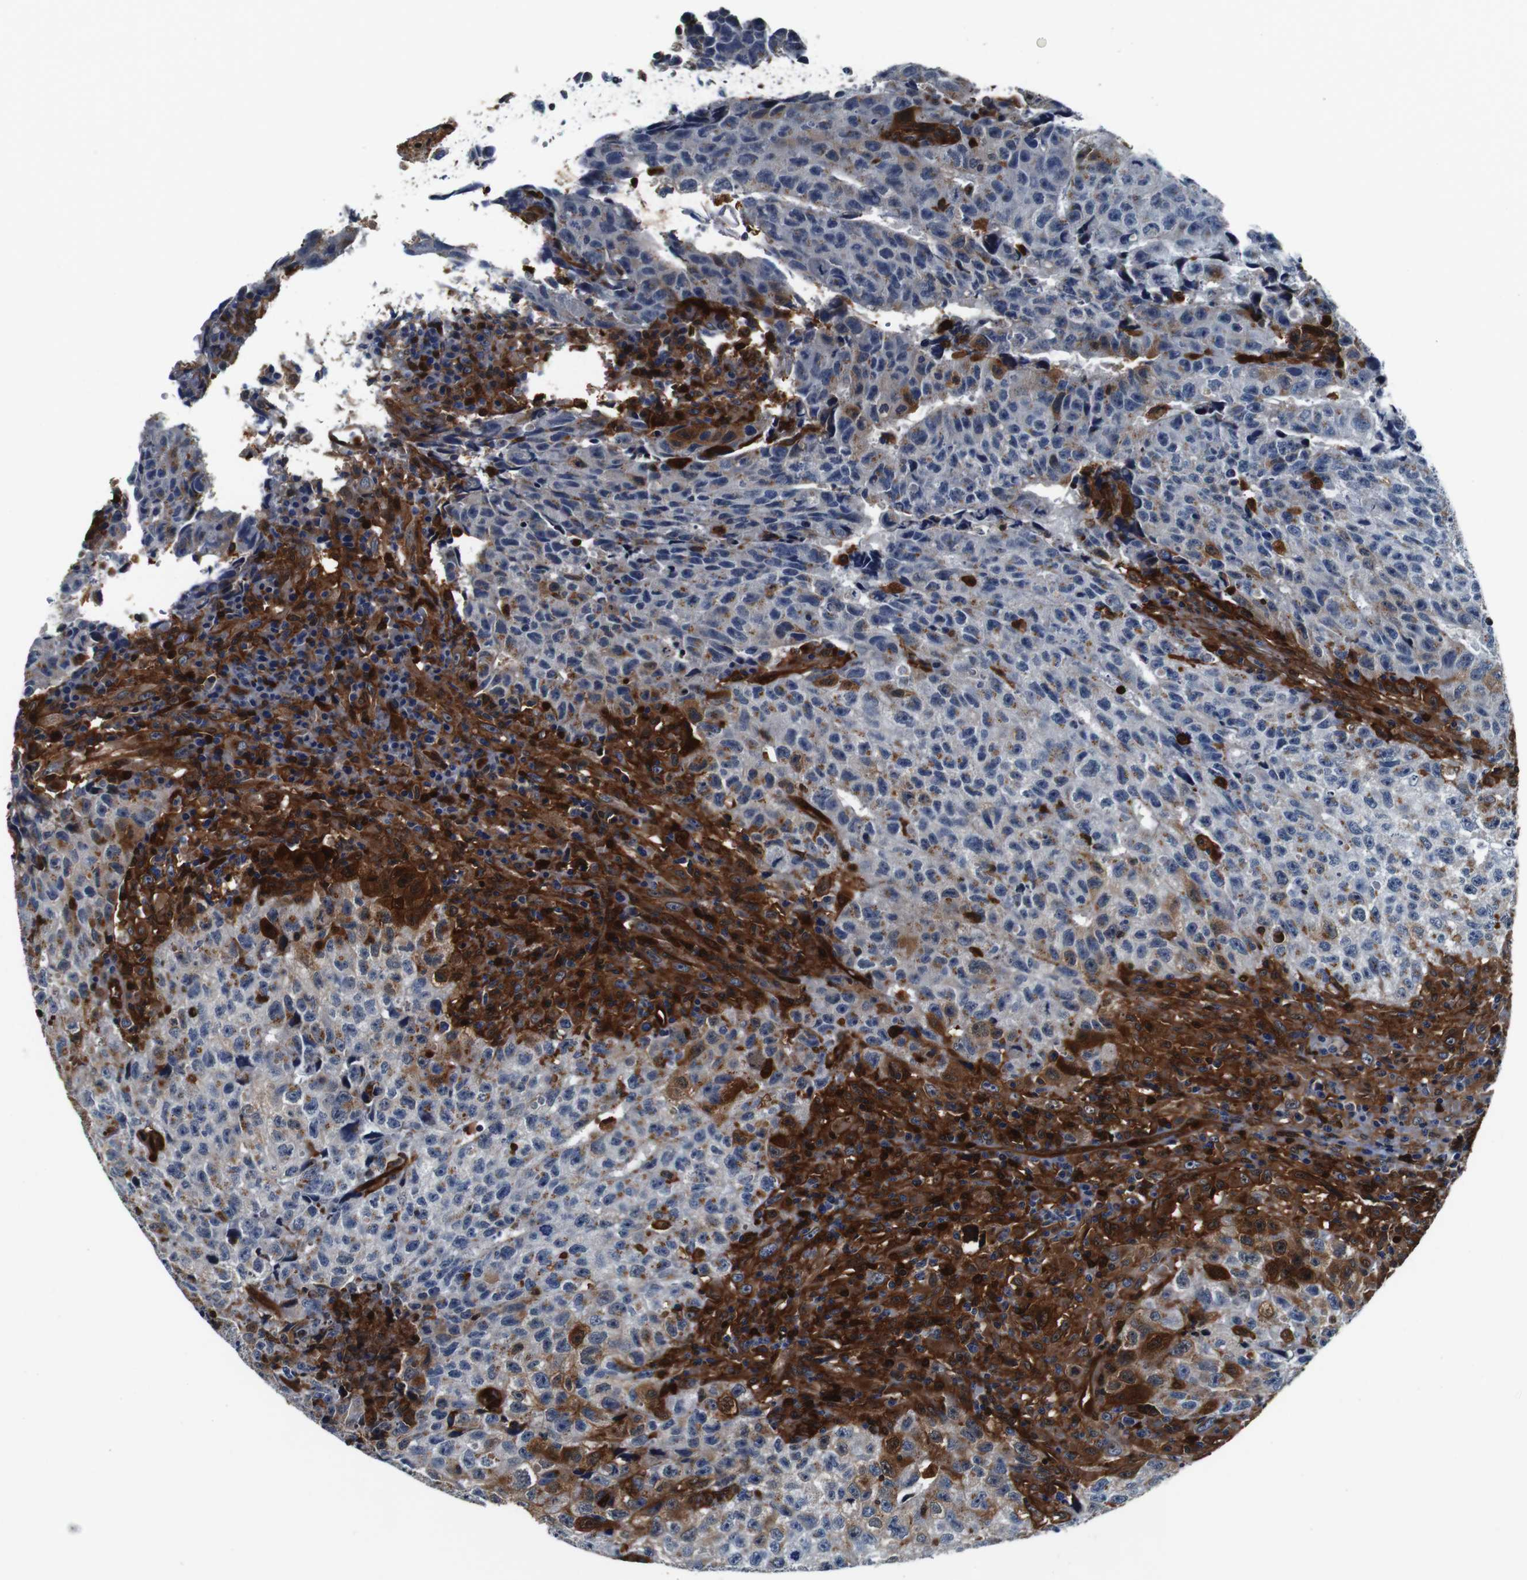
{"staining": {"intensity": "strong", "quantity": "<25%", "location": "cytoplasmic/membranous"}, "tissue": "testis cancer", "cell_type": "Tumor cells", "image_type": "cancer", "snomed": [{"axis": "morphology", "description": "Necrosis, NOS"}, {"axis": "morphology", "description": "Carcinoma, Embryonal, NOS"}, {"axis": "topography", "description": "Testis"}], "caption": "Immunohistochemistry of human embryonal carcinoma (testis) demonstrates medium levels of strong cytoplasmic/membranous expression in about <25% of tumor cells.", "gene": "ANXA1", "patient": {"sex": "male", "age": 19}}